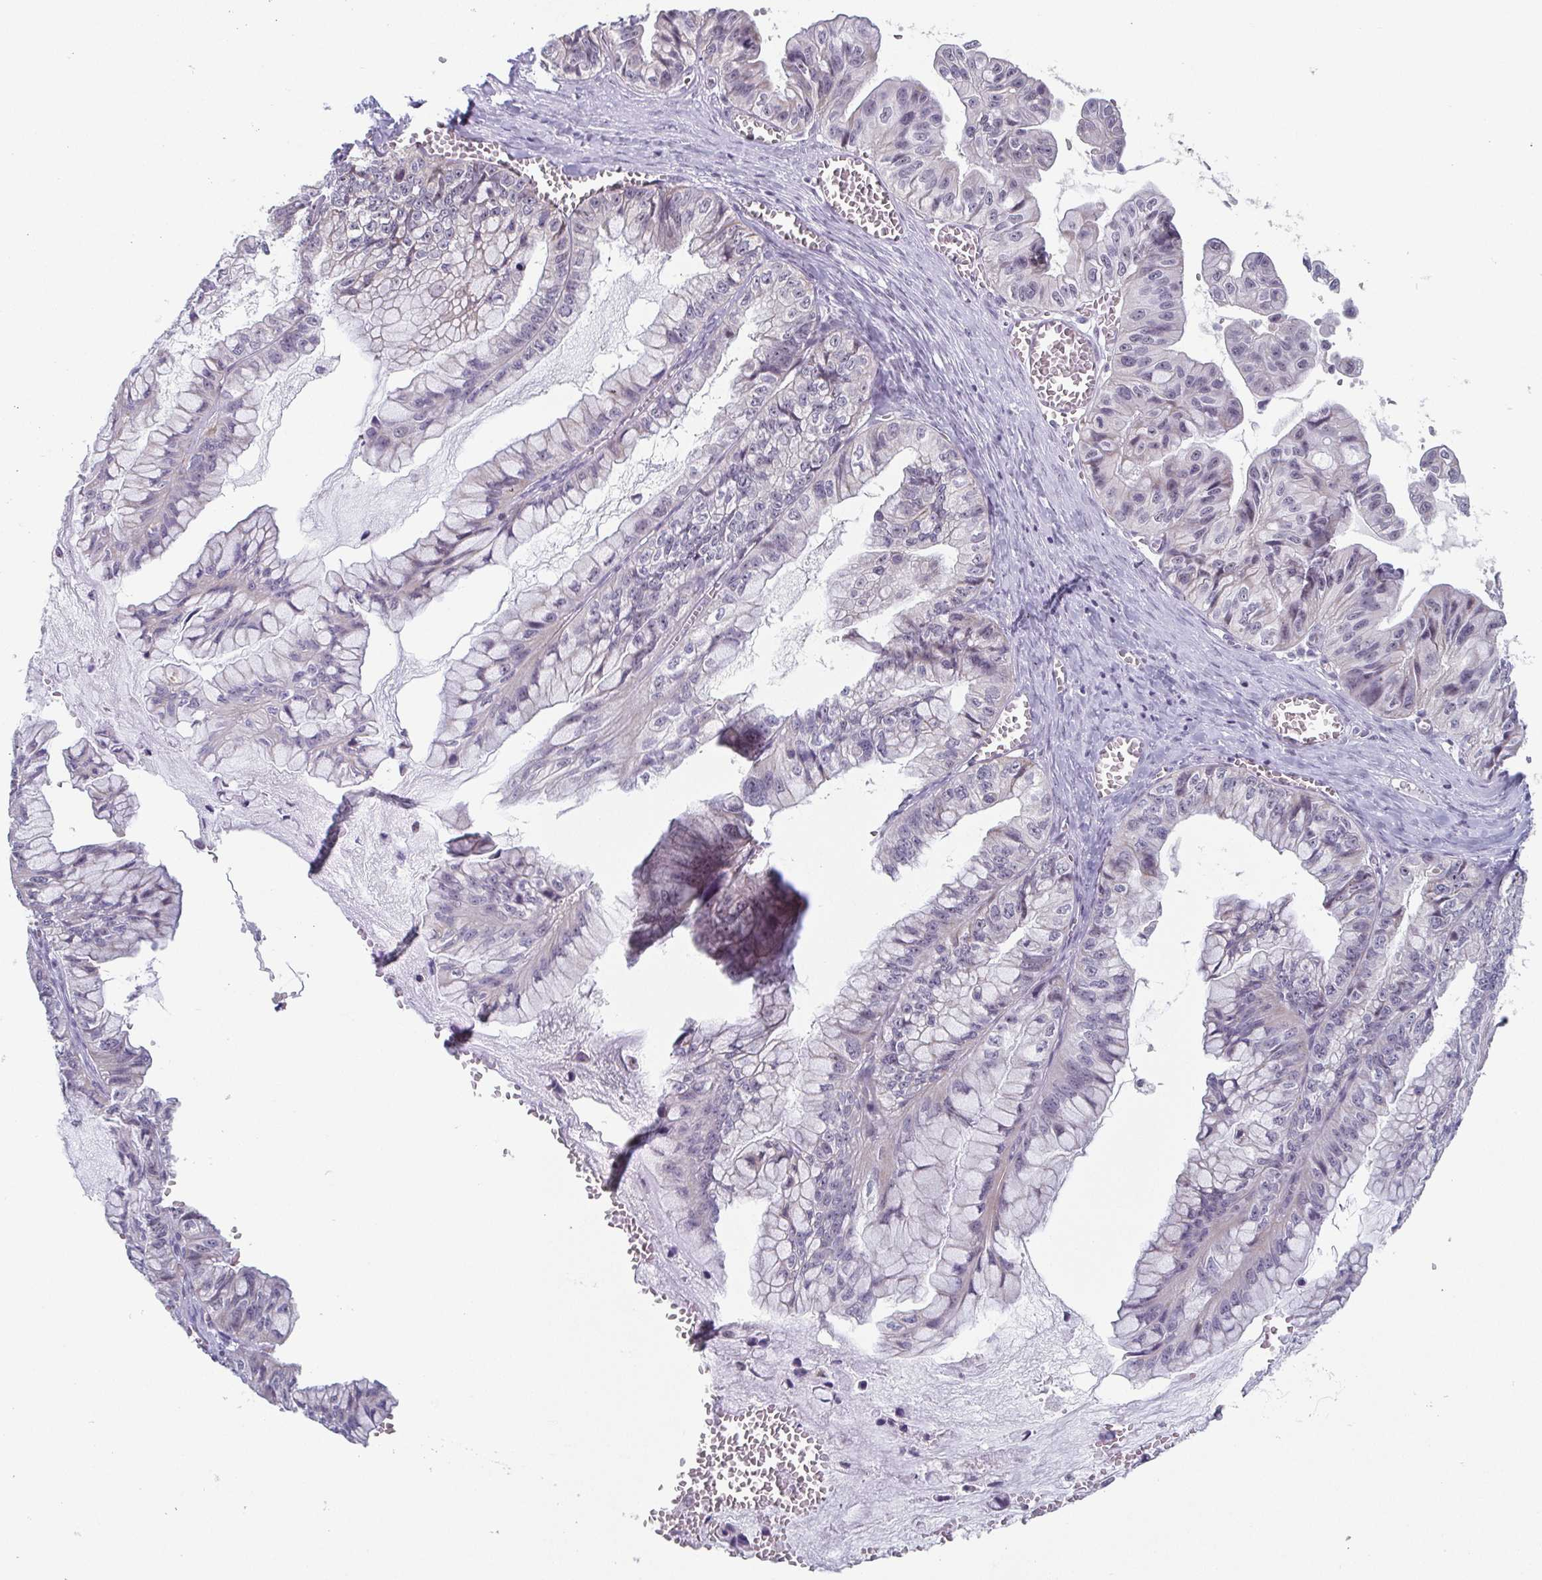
{"staining": {"intensity": "negative", "quantity": "none", "location": "none"}, "tissue": "ovarian cancer", "cell_type": "Tumor cells", "image_type": "cancer", "snomed": [{"axis": "morphology", "description": "Cystadenocarcinoma, mucinous, NOS"}, {"axis": "topography", "description": "Ovary"}], "caption": "There is no significant staining in tumor cells of mucinous cystadenocarcinoma (ovarian). (Immunohistochemistry, brightfield microscopy, high magnification).", "gene": "EXOSC7", "patient": {"sex": "female", "age": 72}}